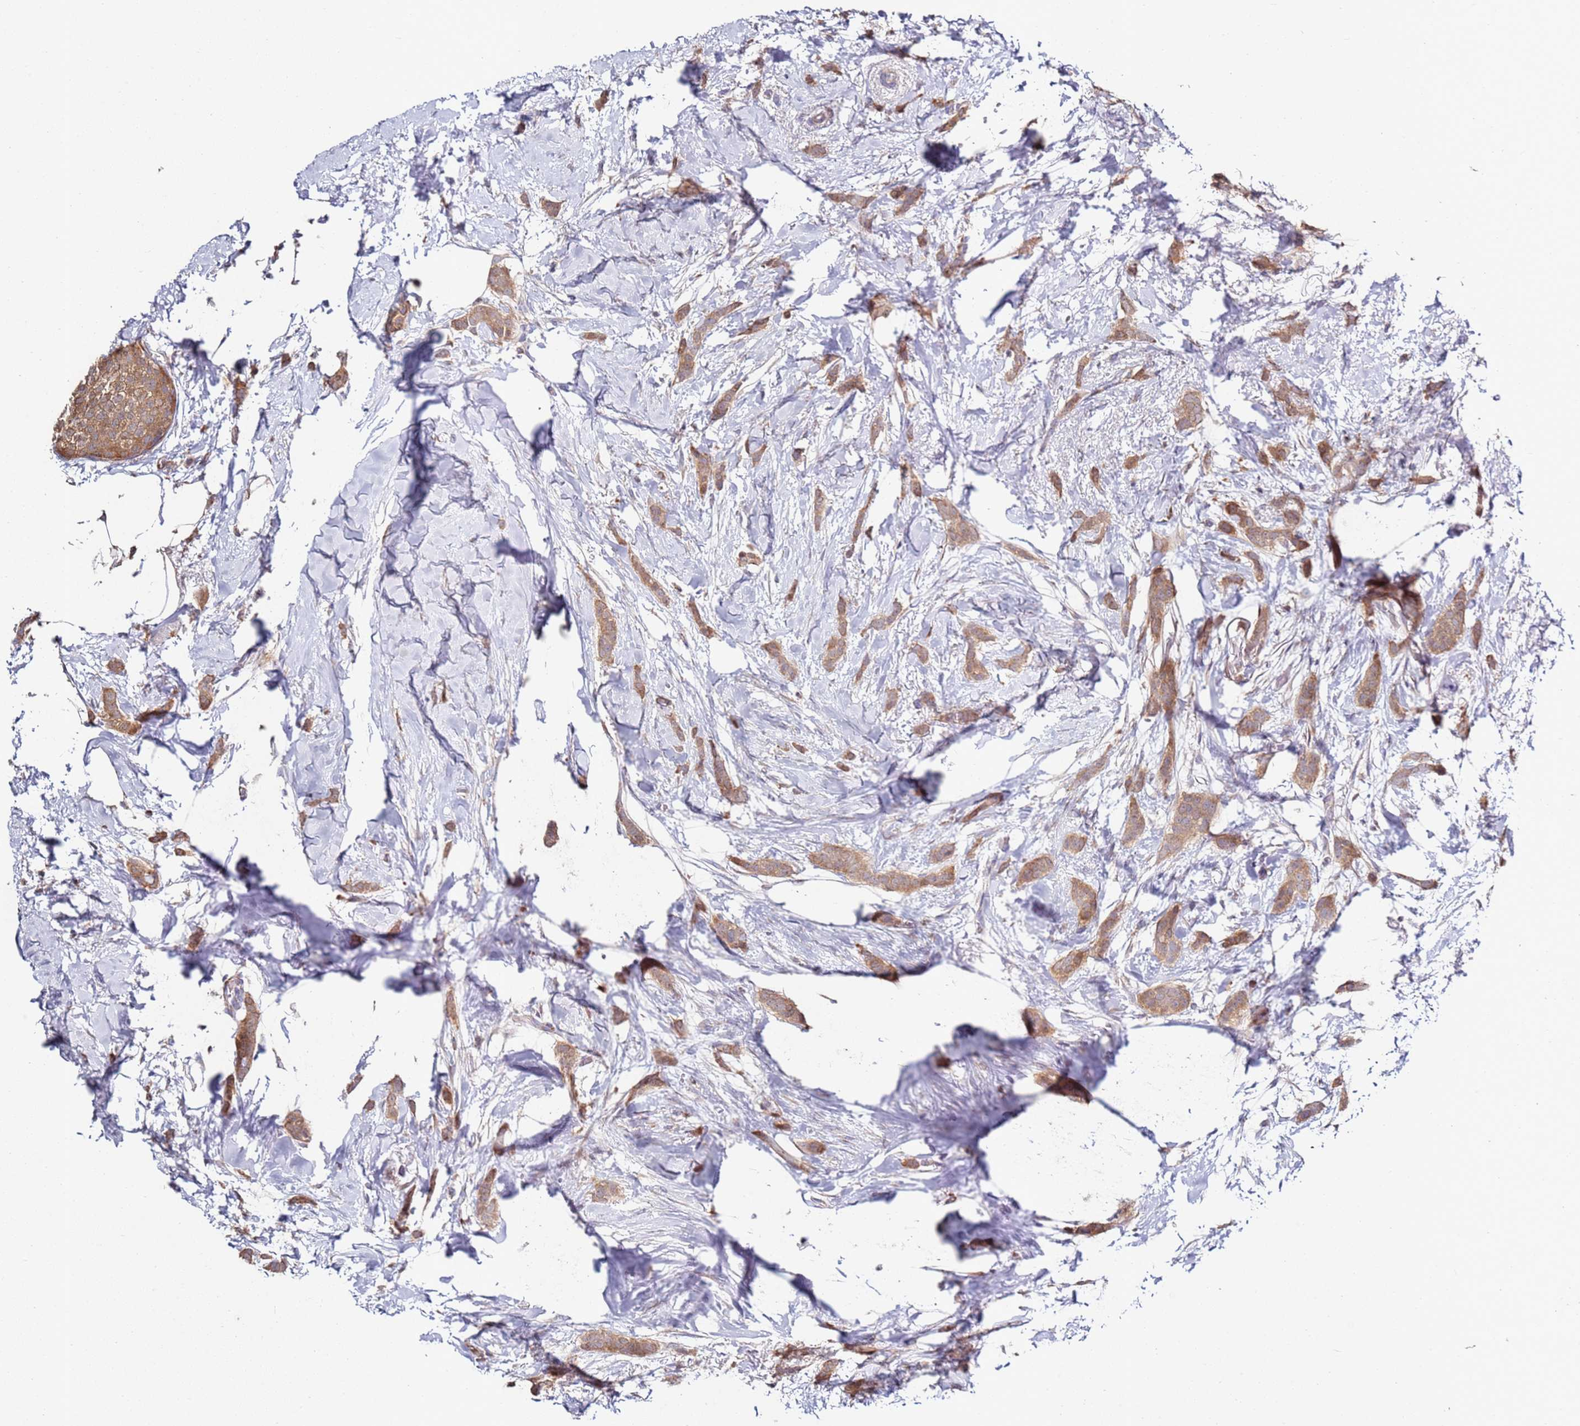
{"staining": {"intensity": "moderate", "quantity": ">75%", "location": "cytoplasmic/membranous"}, "tissue": "breast cancer", "cell_type": "Tumor cells", "image_type": "cancer", "snomed": [{"axis": "morphology", "description": "Duct carcinoma"}, {"axis": "topography", "description": "Breast"}], "caption": "This histopathology image exhibits breast cancer (infiltrating ductal carcinoma) stained with IHC to label a protein in brown. The cytoplasmic/membranous of tumor cells show moderate positivity for the protein. Nuclei are counter-stained blue.", "gene": "CNOT9", "patient": {"sex": "female", "age": 72}}